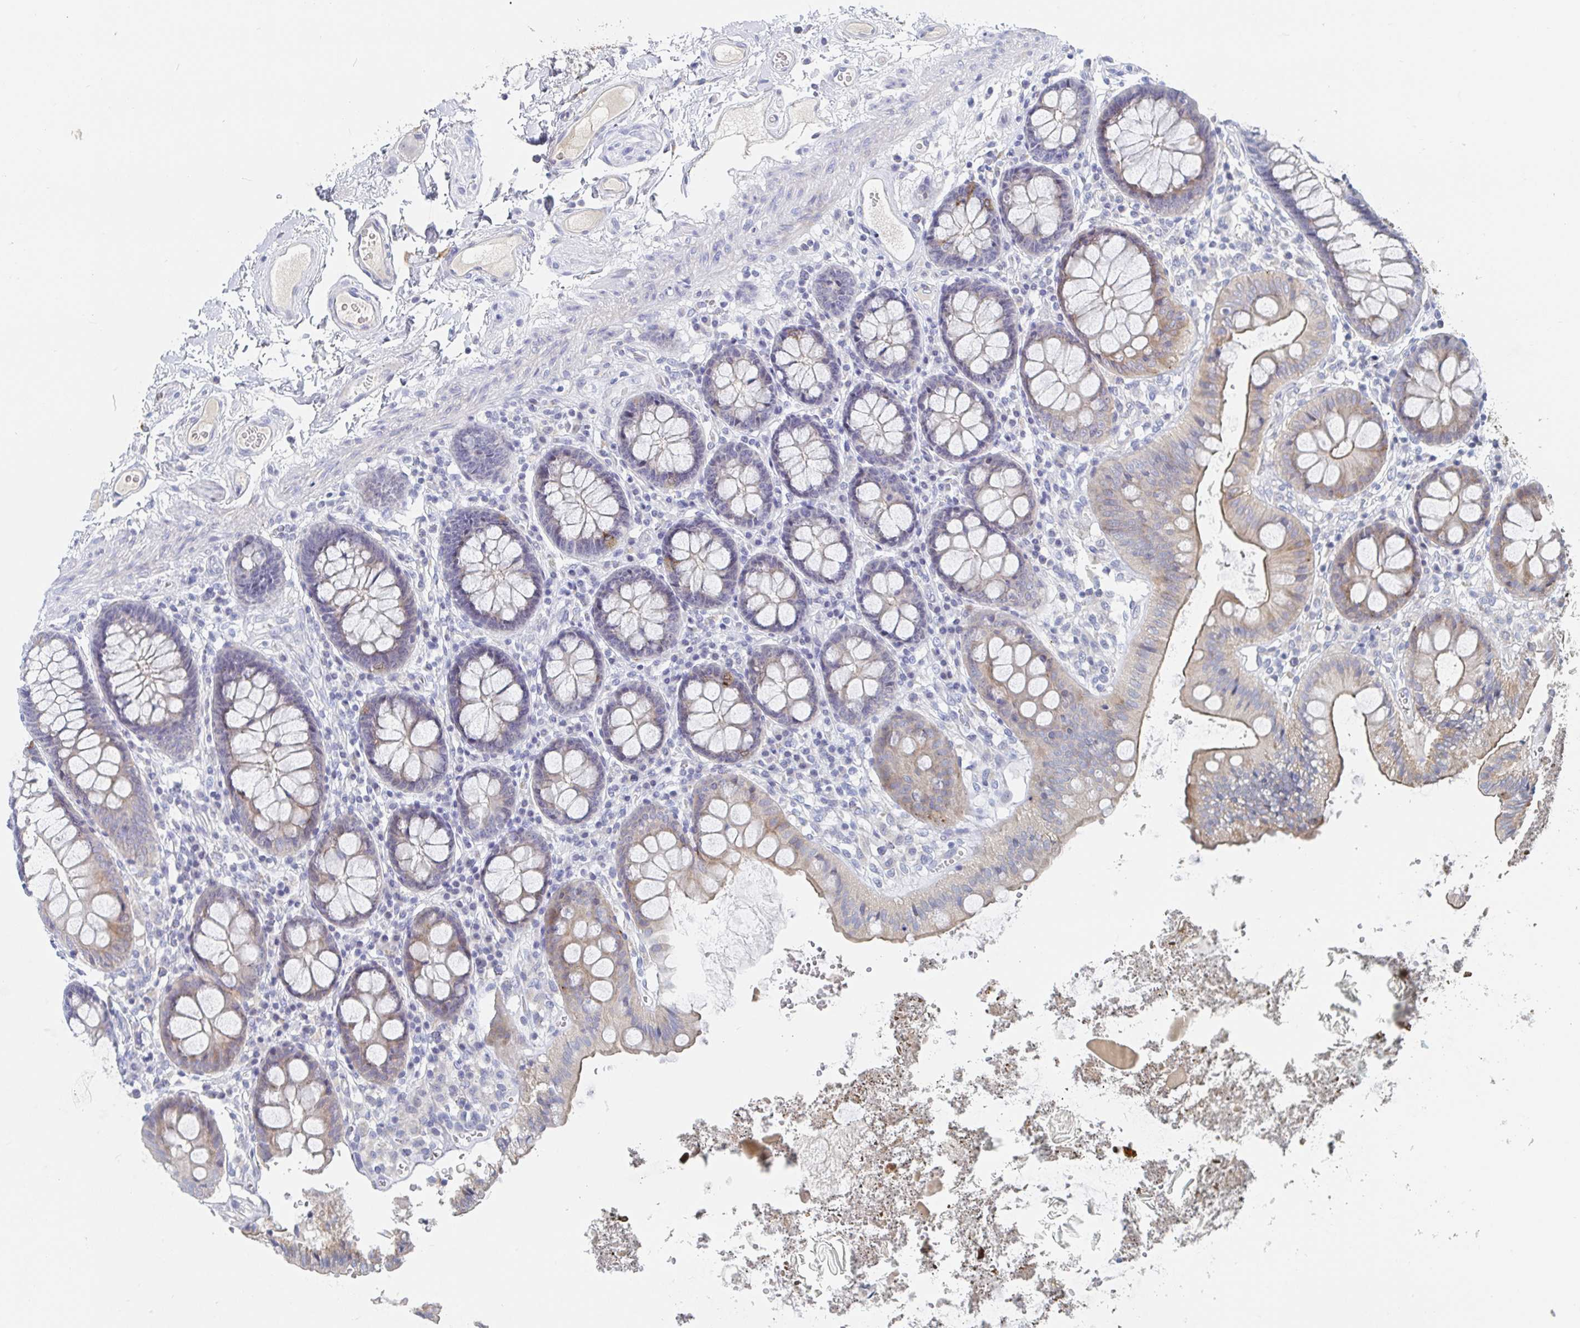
{"staining": {"intensity": "negative", "quantity": "none", "location": "none"}, "tissue": "colon", "cell_type": "Endothelial cells", "image_type": "normal", "snomed": [{"axis": "morphology", "description": "Normal tissue, NOS"}, {"axis": "topography", "description": "Colon"}], "caption": "Endothelial cells are negative for brown protein staining in unremarkable colon.", "gene": "ZNF100", "patient": {"sex": "male", "age": 84}}